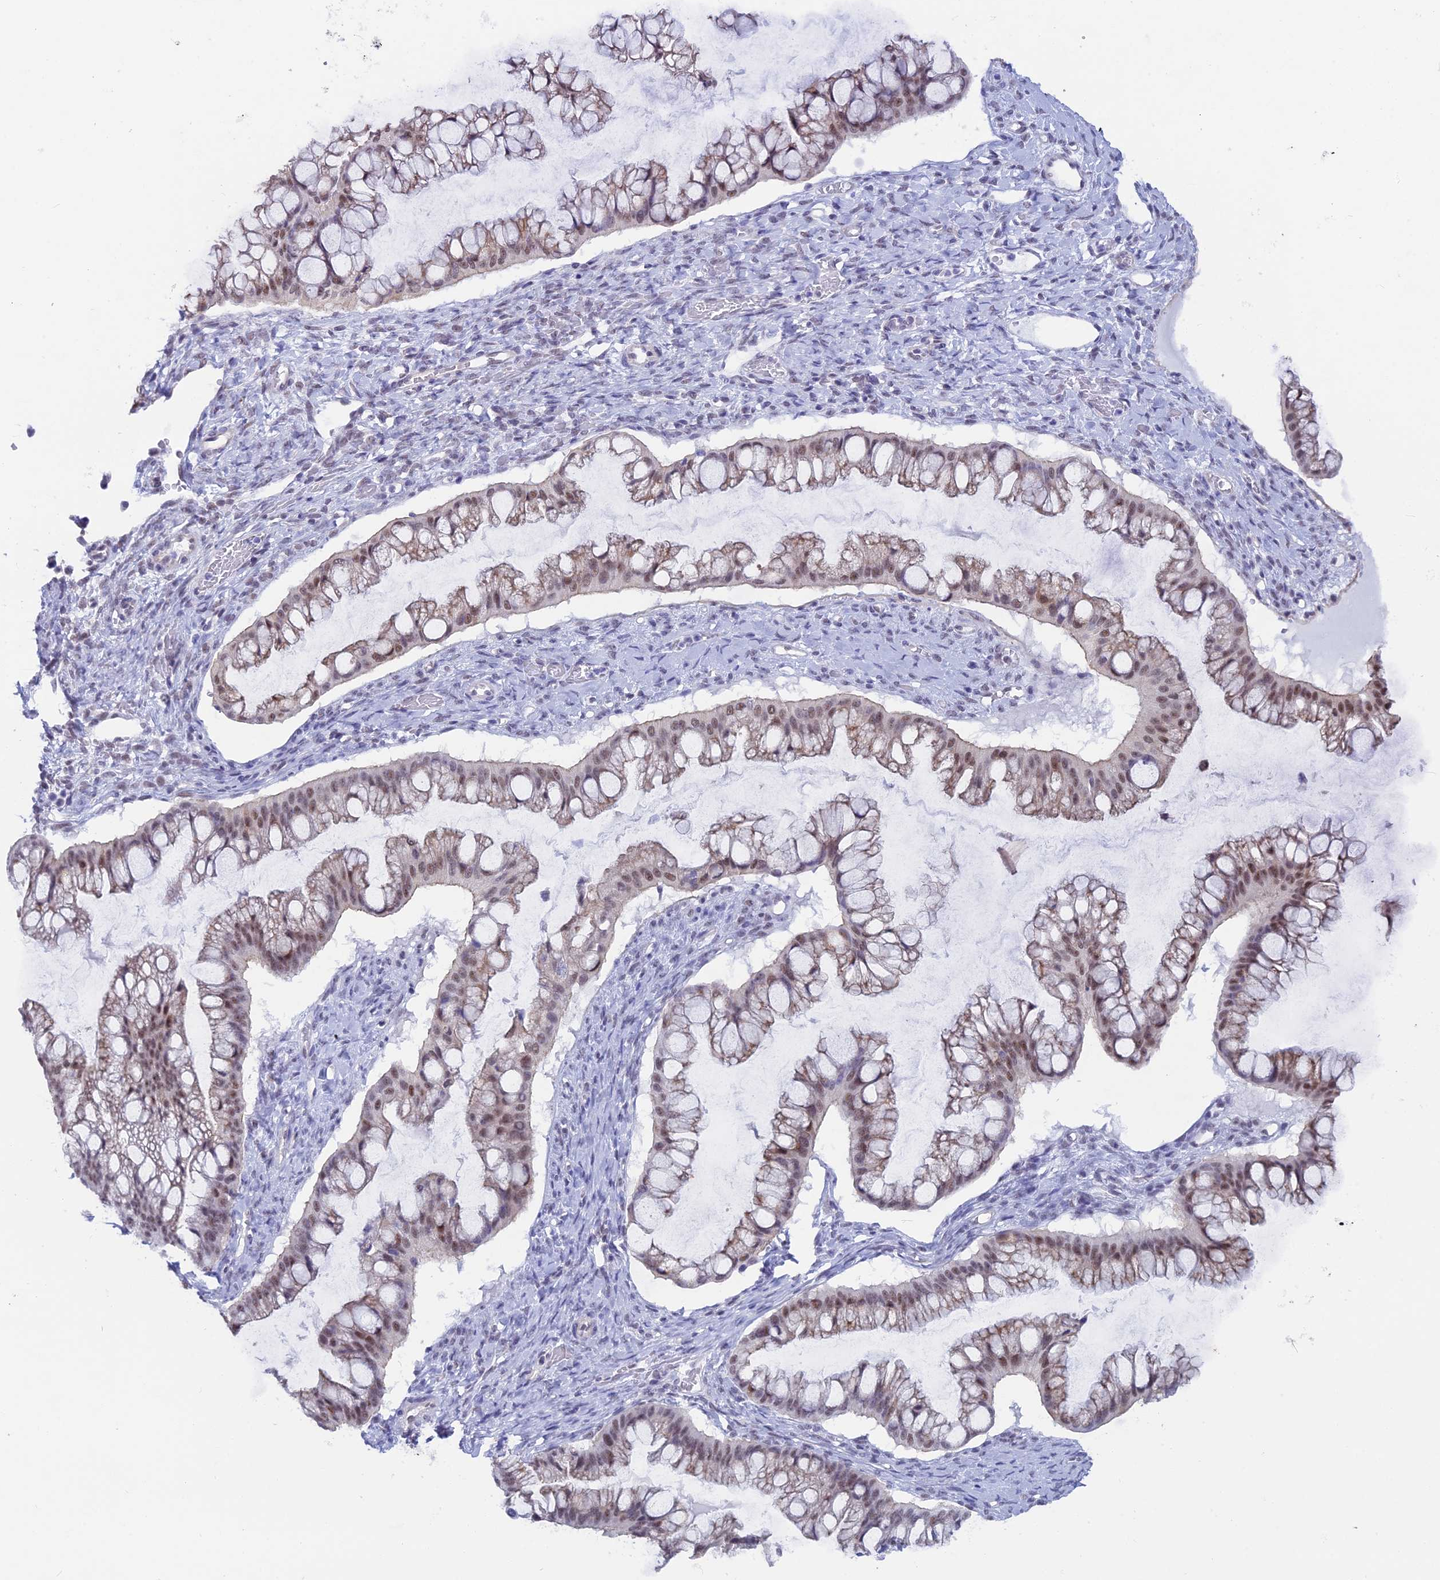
{"staining": {"intensity": "moderate", "quantity": "25%-75%", "location": "nuclear"}, "tissue": "ovarian cancer", "cell_type": "Tumor cells", "image_type": "cancer", "snomed": [{"axis": "morphology", "description": "Cystadenocarcinoma, mucinous, NOS"}, {"axis": "topography", "description": "Ovary"}], "caption": "A medium amount of moderate nuclear staining is present in about 25%-75% of tumor cells in ovarian cancer (mucinous cystadenocarcinoma) tissue.", "gene": "SRSF5", "patient": {"sex": "female", "age": 73}}